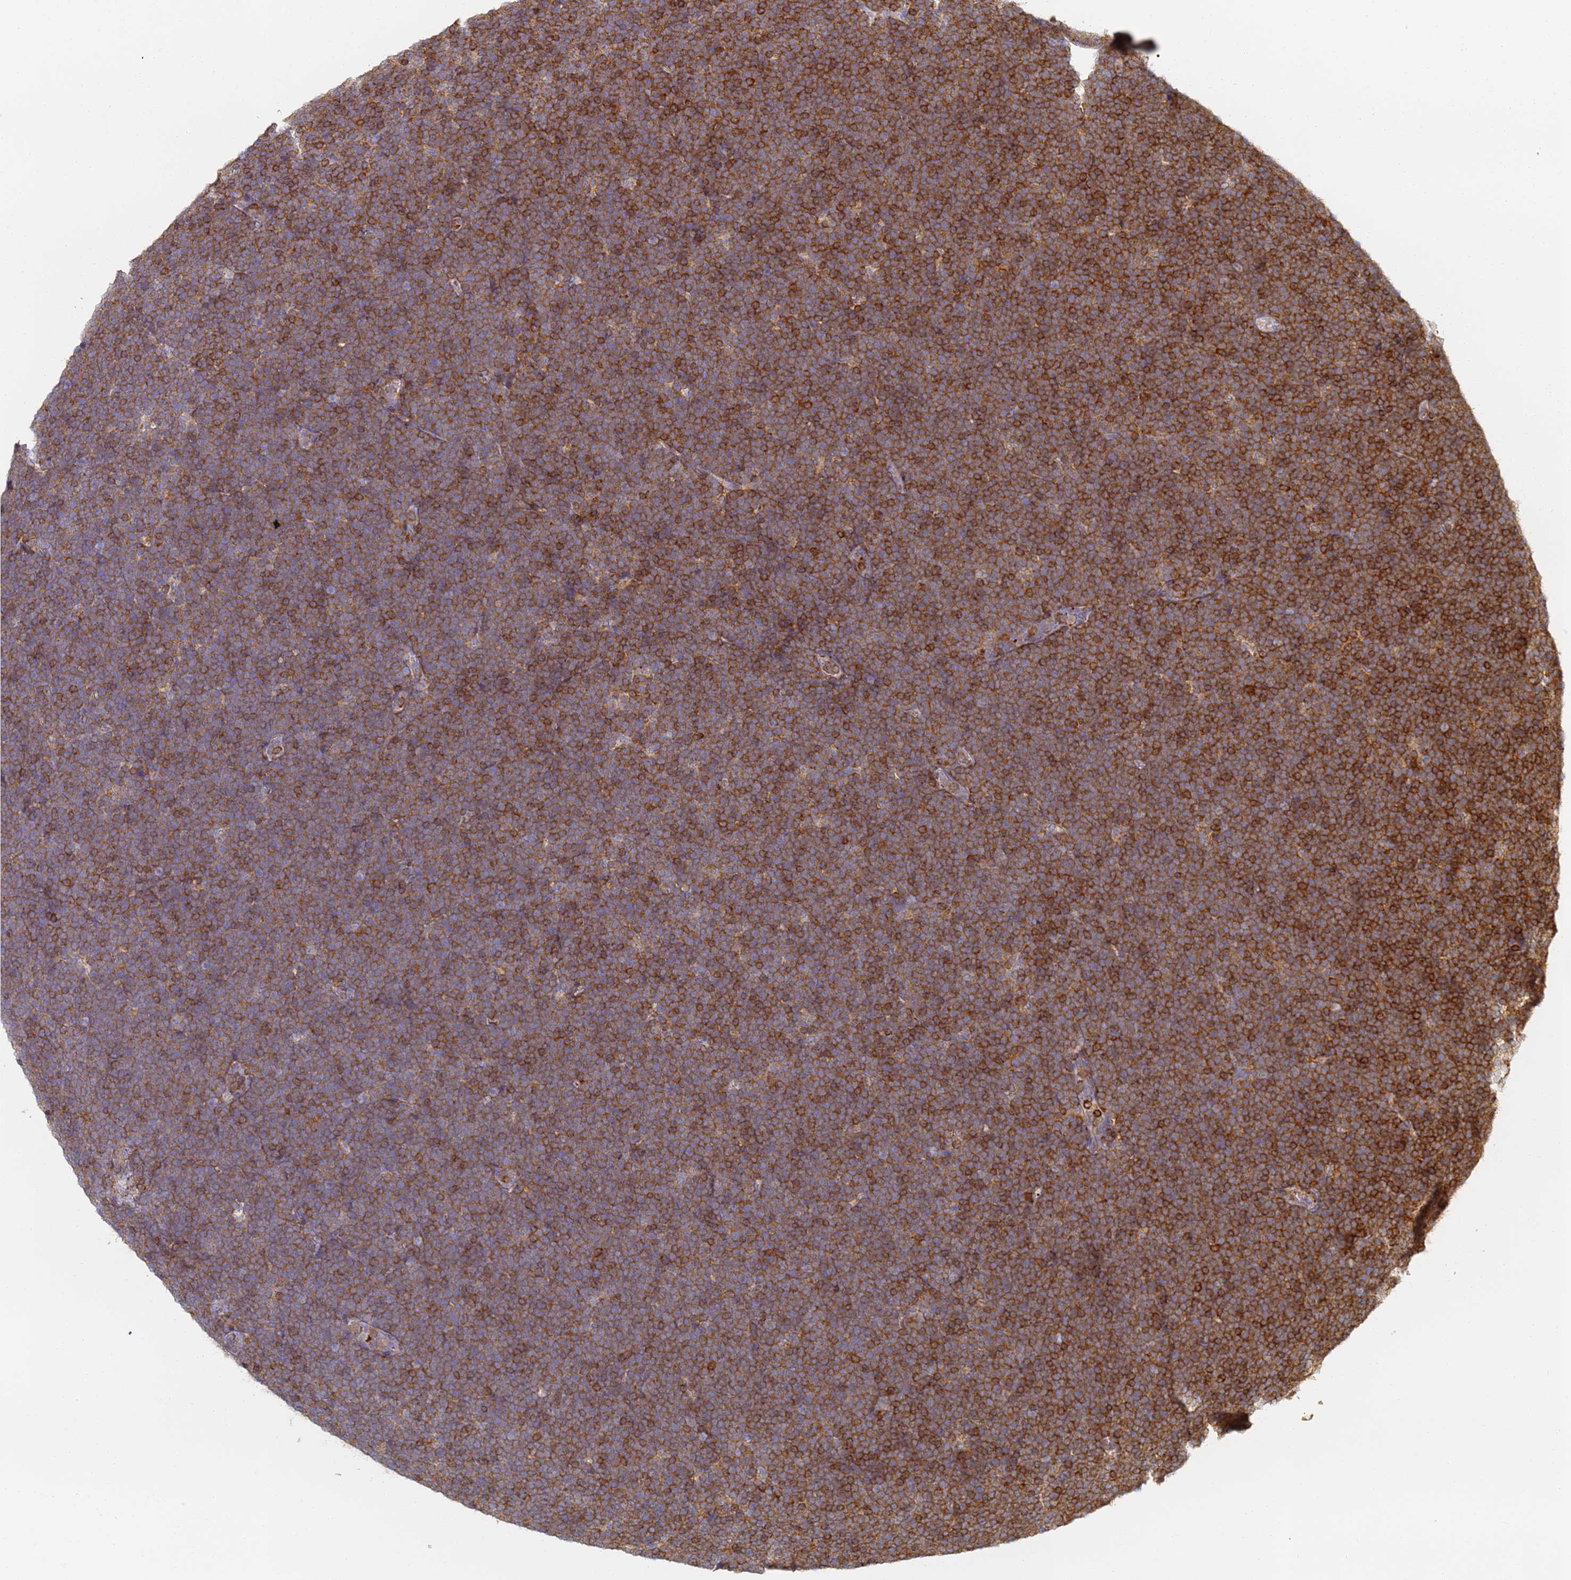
{"staining": {"intensity": "strong", "quantity": "25%-75%", "location": "cytoplasmic/membranous"}, "tissue": "lymphoma", "cell_type": "Tumor cells", "image_type": "cancer", "snomed": [{"axis": "morphology", "description": "Malignant lymphoma, non-Hodgkin's type, High grade"}, {"axis": "topography", "description": "Lymph node"}], "caption": "DAB immunohistochemical staining of high-grade malignant lymphoma, non-Hodgkin's type demonstrates strong cytoplasmic/membranous protein positivity in about 25%-75% of tumor cells. The protein of interest is shown in brown color, while the nuclei are stained blue.", "gene": "BIN2", "patient": {"sex": "male", "age": 13}}